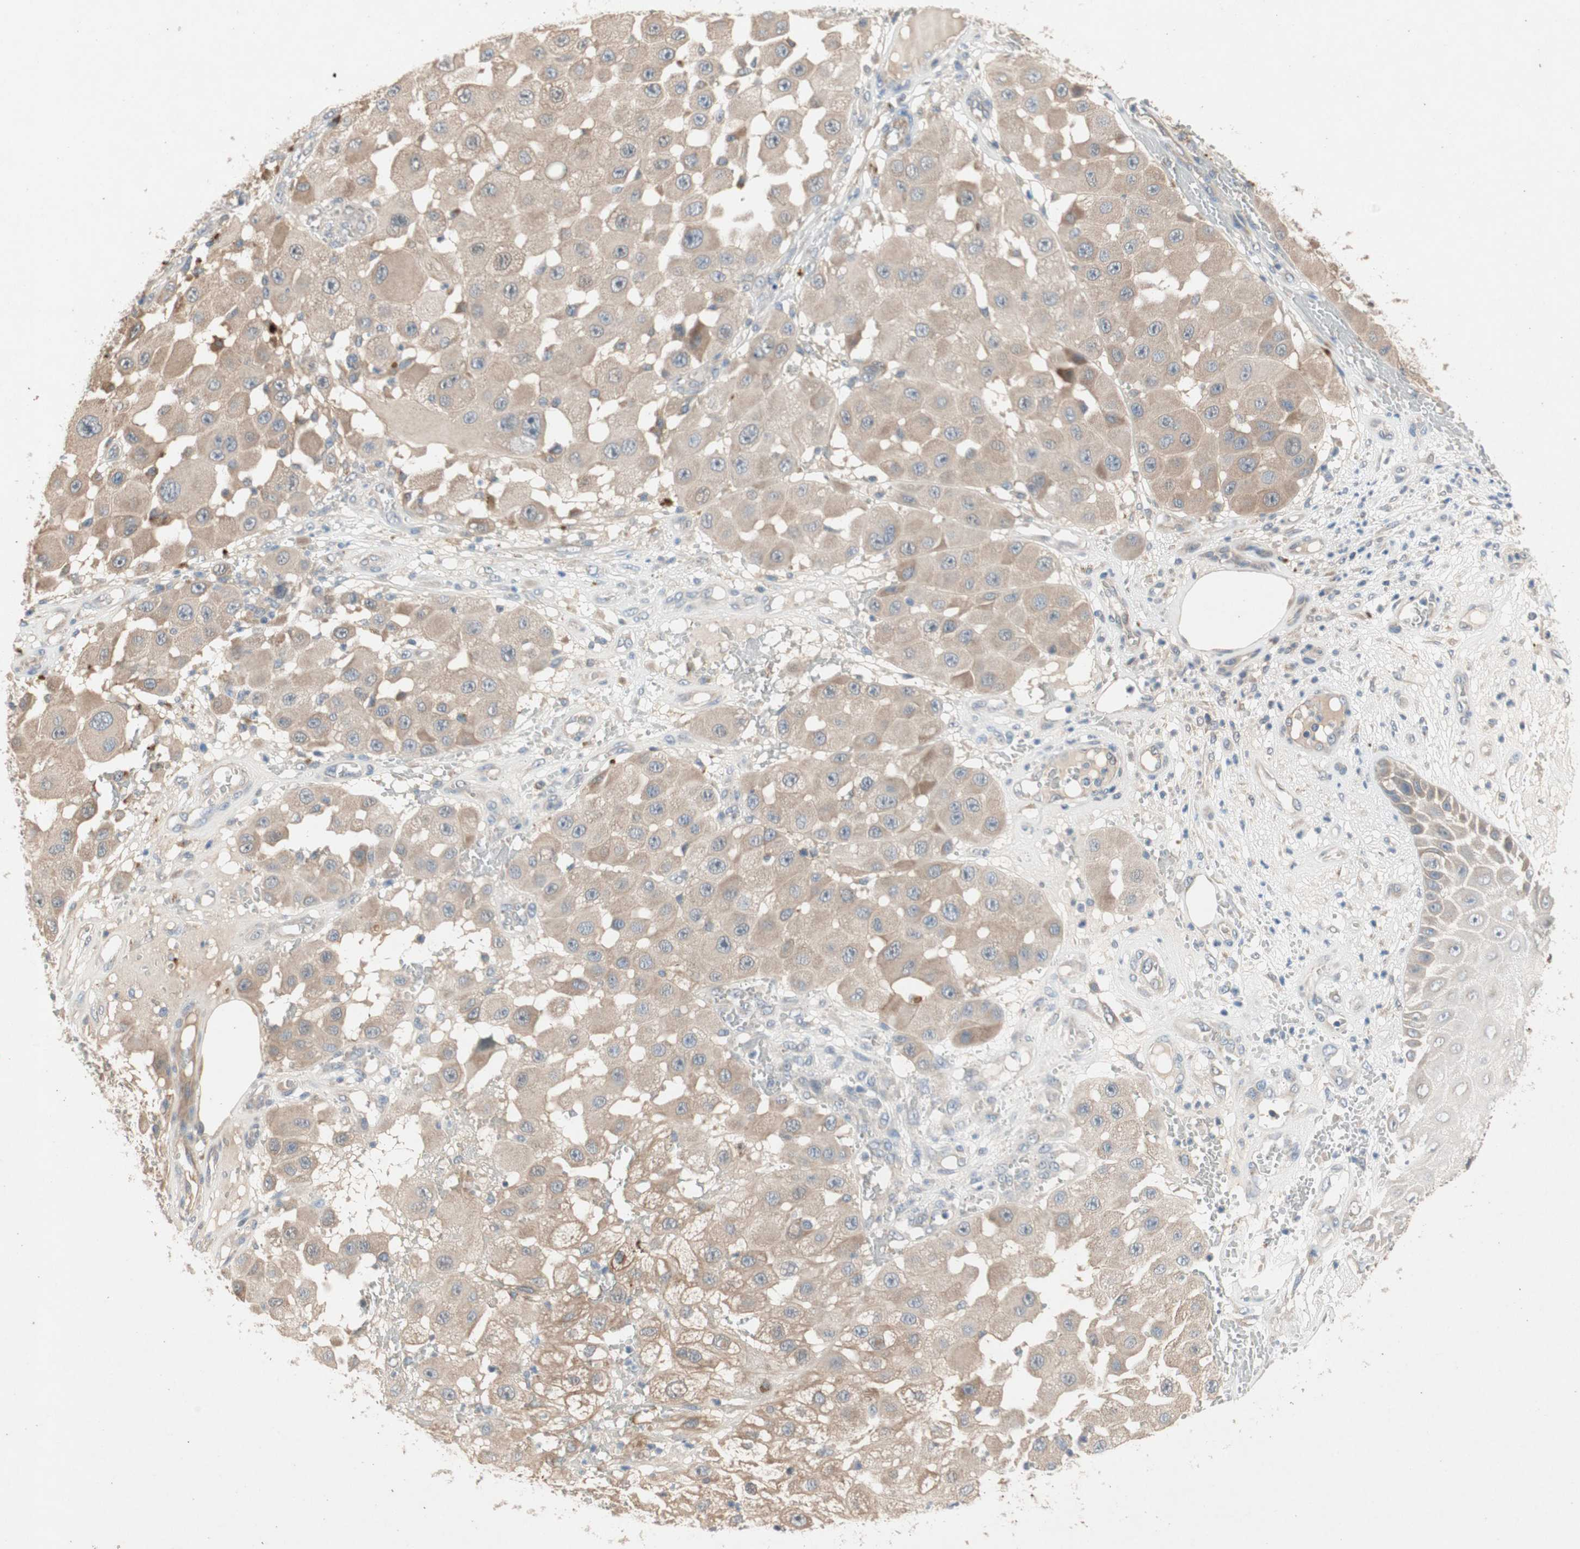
{"staining": {"intensity": "moderate", "quantity": ">75%", "location": "cytoplasmic/membranous"}, "tissue": "melanoma", "cell_type": "Tumor cells", "image_type": "cancer", "snomed": [{"axis": "morphology", "description": "Malignant melanoma, NOS"}, {"axis": "topography", "description": "Skin"}], "caption": "Immunohistochemistry (IHC) photomicrograph of human melanoma stained for a protein (brown), which demonstrates medium levels of moderate cytoplasmic/membranous positivity in about >75% of tumor cells.", "gene": "NCLN", "patient": {"sex": "female", "age": 81}}